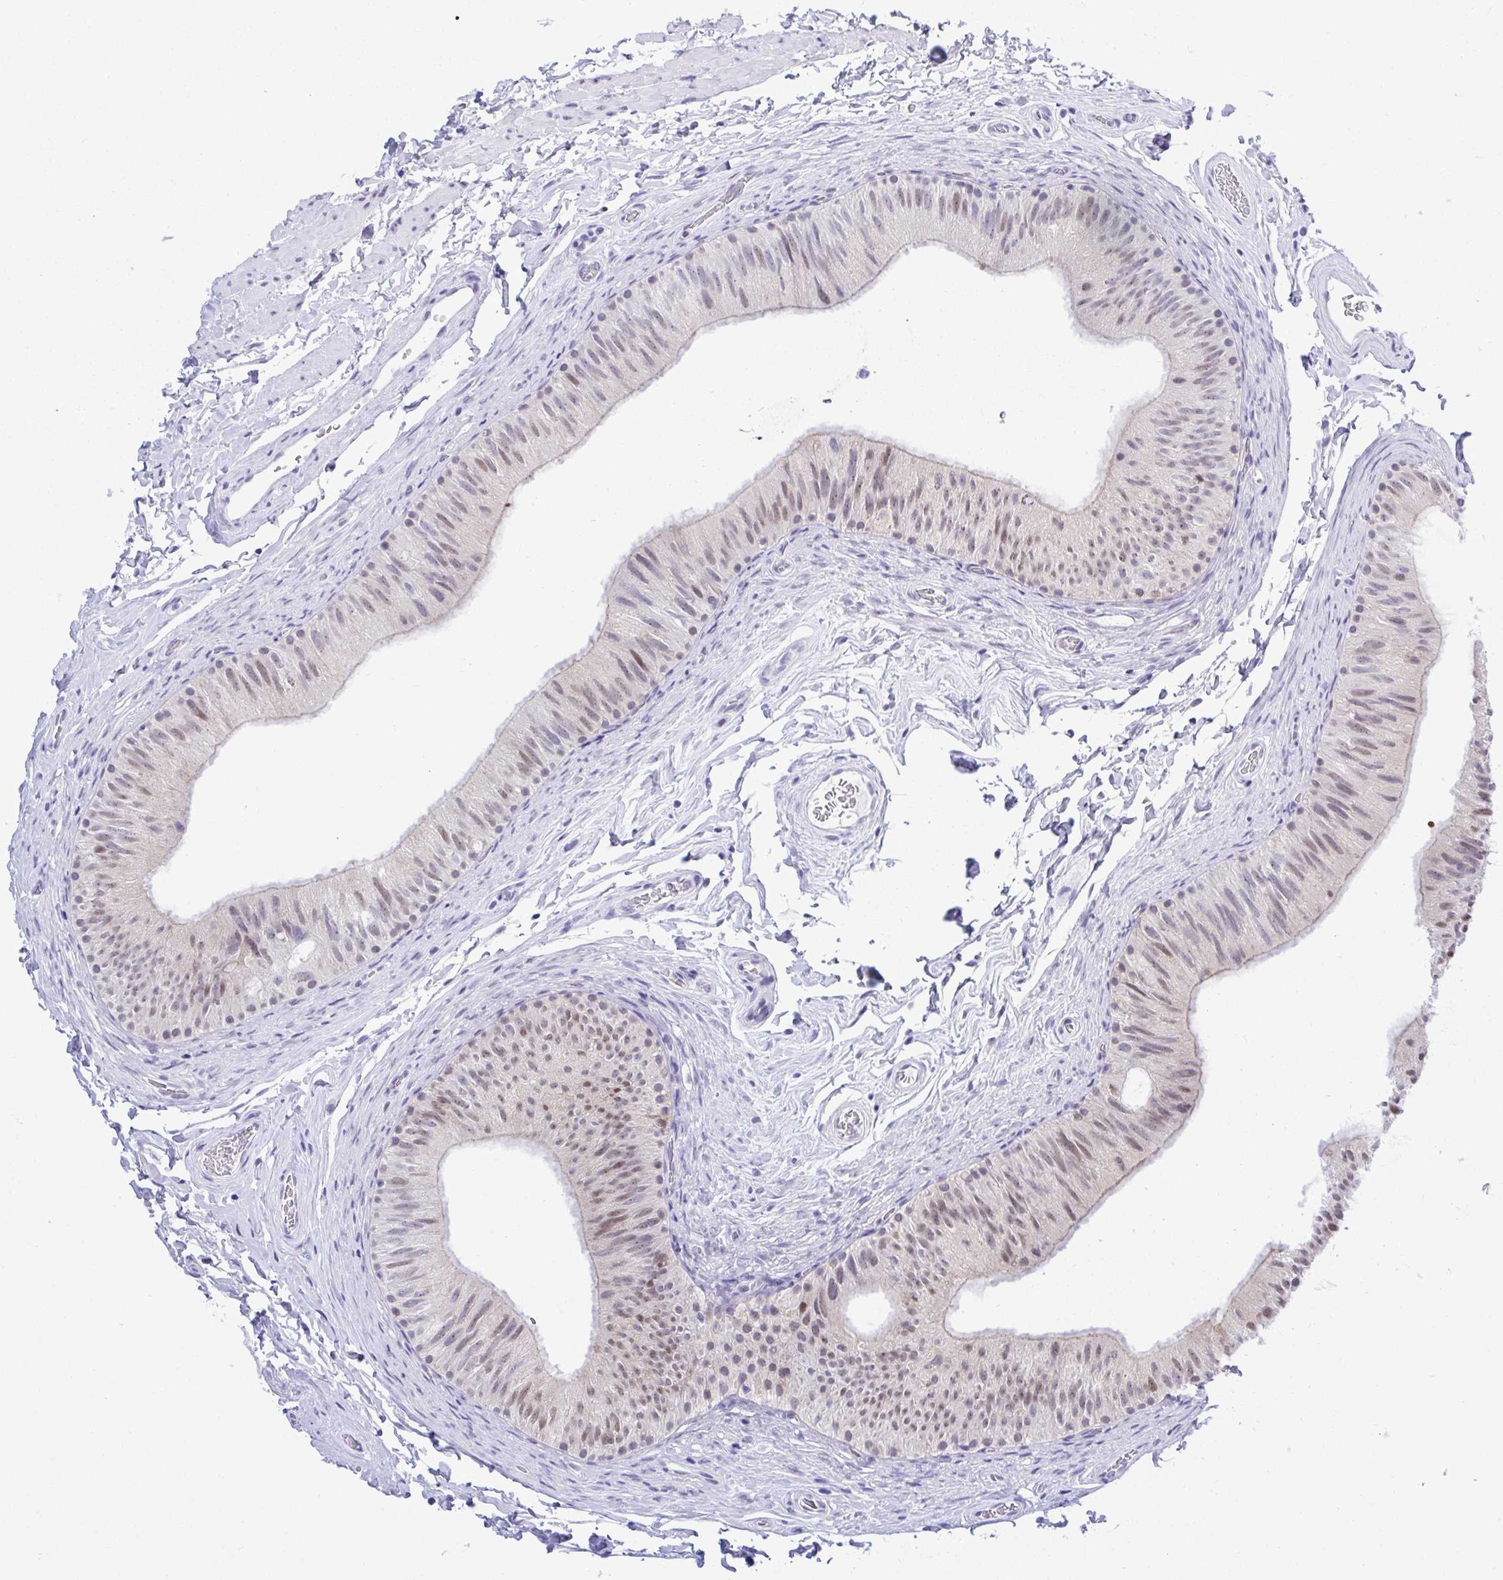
{"staining": {"intensity": "moderate", "quantity": "25%-75%", "location": "nuclear"}, "tissue": "epididymis", "cell_type": "Glandular cells", "image_type": "normal", "snomed": [{"axis": "morphology", "description": "Normal tissue, NOS"}, {"axis": "topography", "description": "Epididymis, spermatic cord, NOS"}, {"axis": "topography", "description": "Epididymis"}], "caption": "The histopathology image shows staining of unremarkable epididymis, revealing moderate nuclear protein expression (brown color) within glandular cells. The staining was performed using DAB to visualize the protein expression in brown, while the nuclei were stained in blue with hematoxylin (Magnification: 20x).", "gene": "THOP1", "patient": {"sex": "male", "age": 31}}